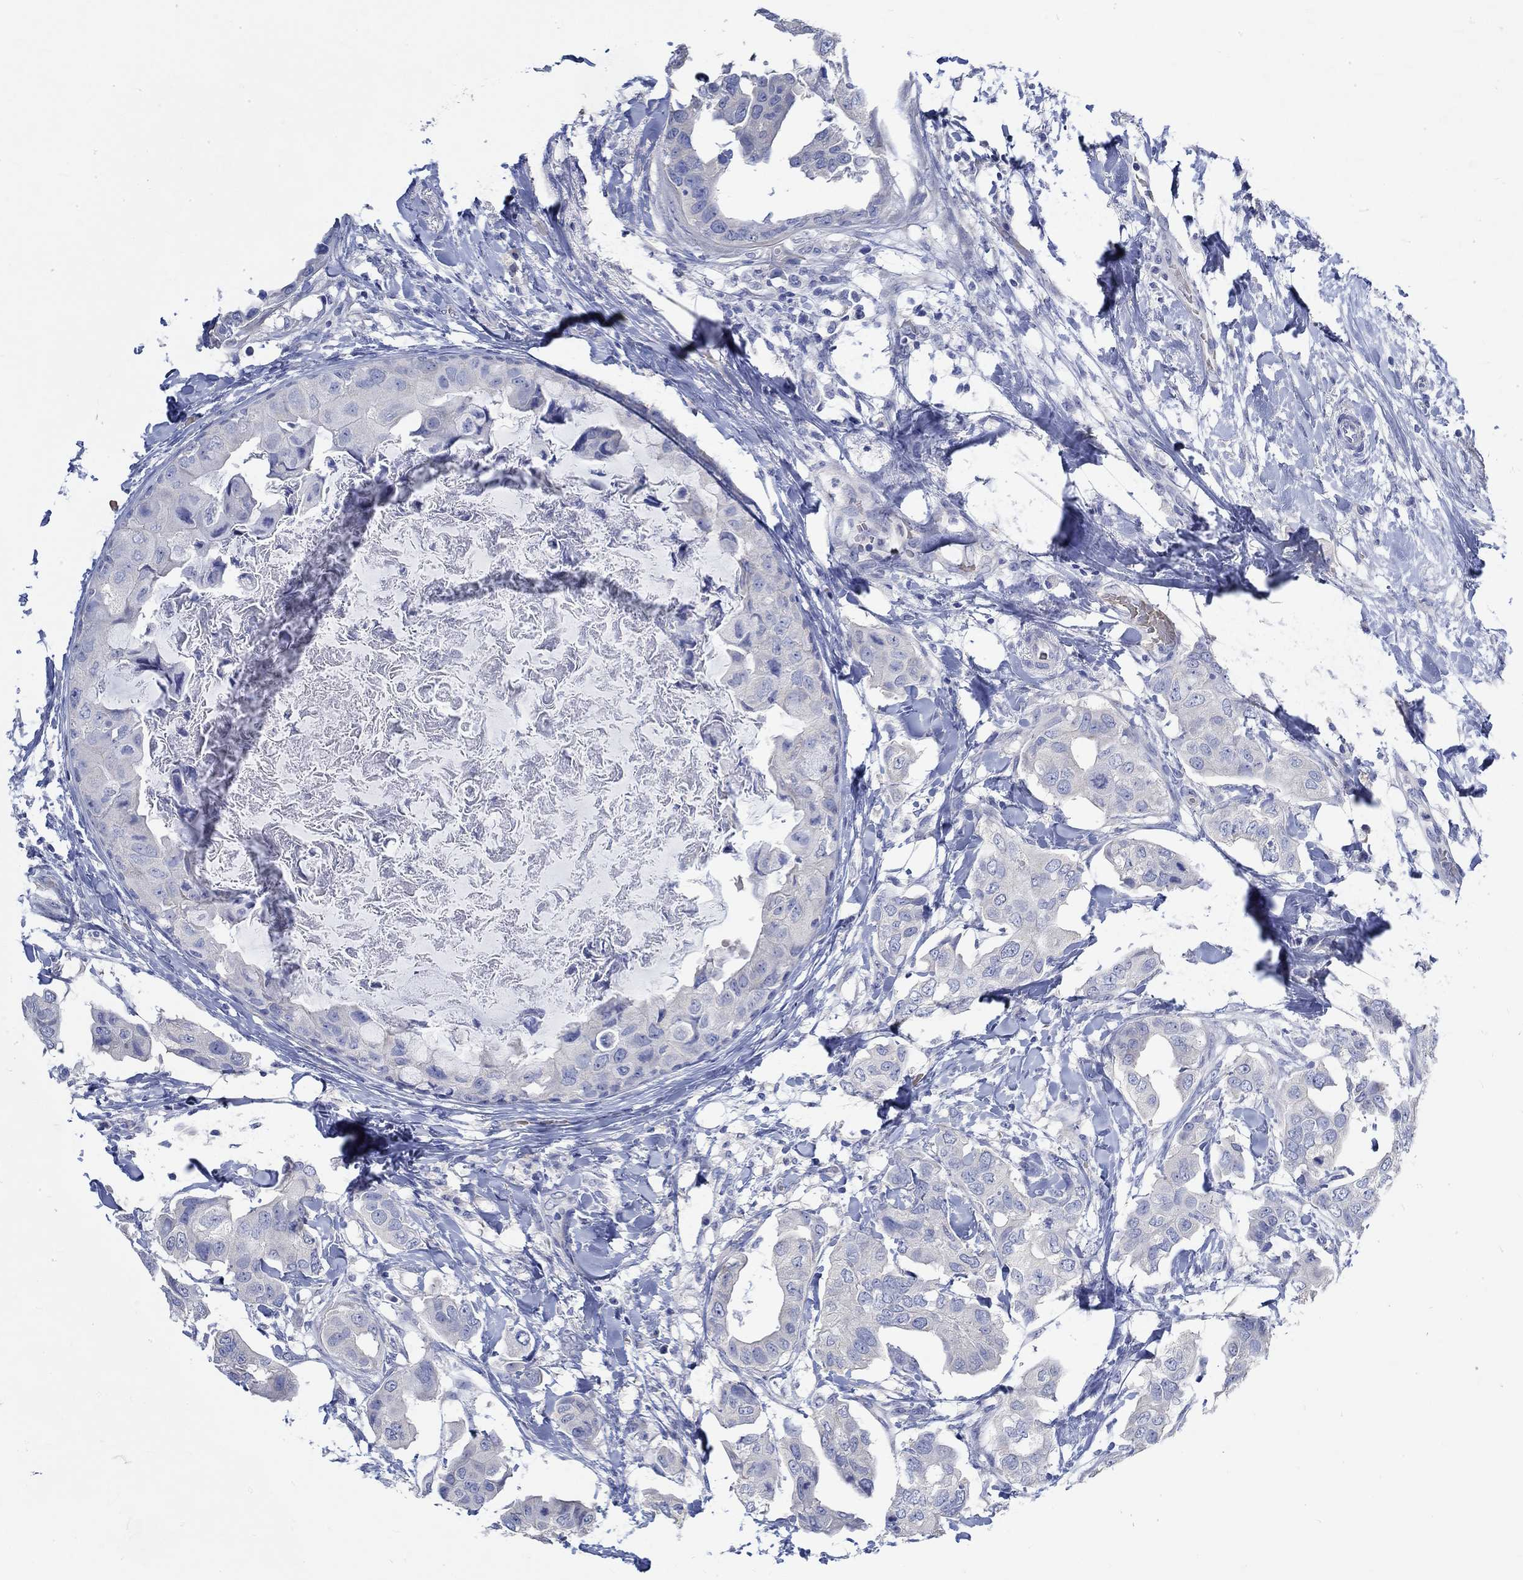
{"staining": {"intensity": "negative", "quantity": "none", "location": "none"}, "tissue": "breast cancer", "cell_type": "Tumor cells", "image_type": "cancer", "snomed": [{"axis": "morphology", "description": "Normal tissue, NOS"}, {"axis": "morphology", "description": "Duct carcinoma"}, {"axis": "topography", "description": "Breast"}], "caption": "High power microscopy image of an immunohistochemistry micrograph of breast intraductal carcinoma, revealing no significant staining in tumor cells.", "gene": "KCNA1", "patient": {"sex": "female", "age": 40}}